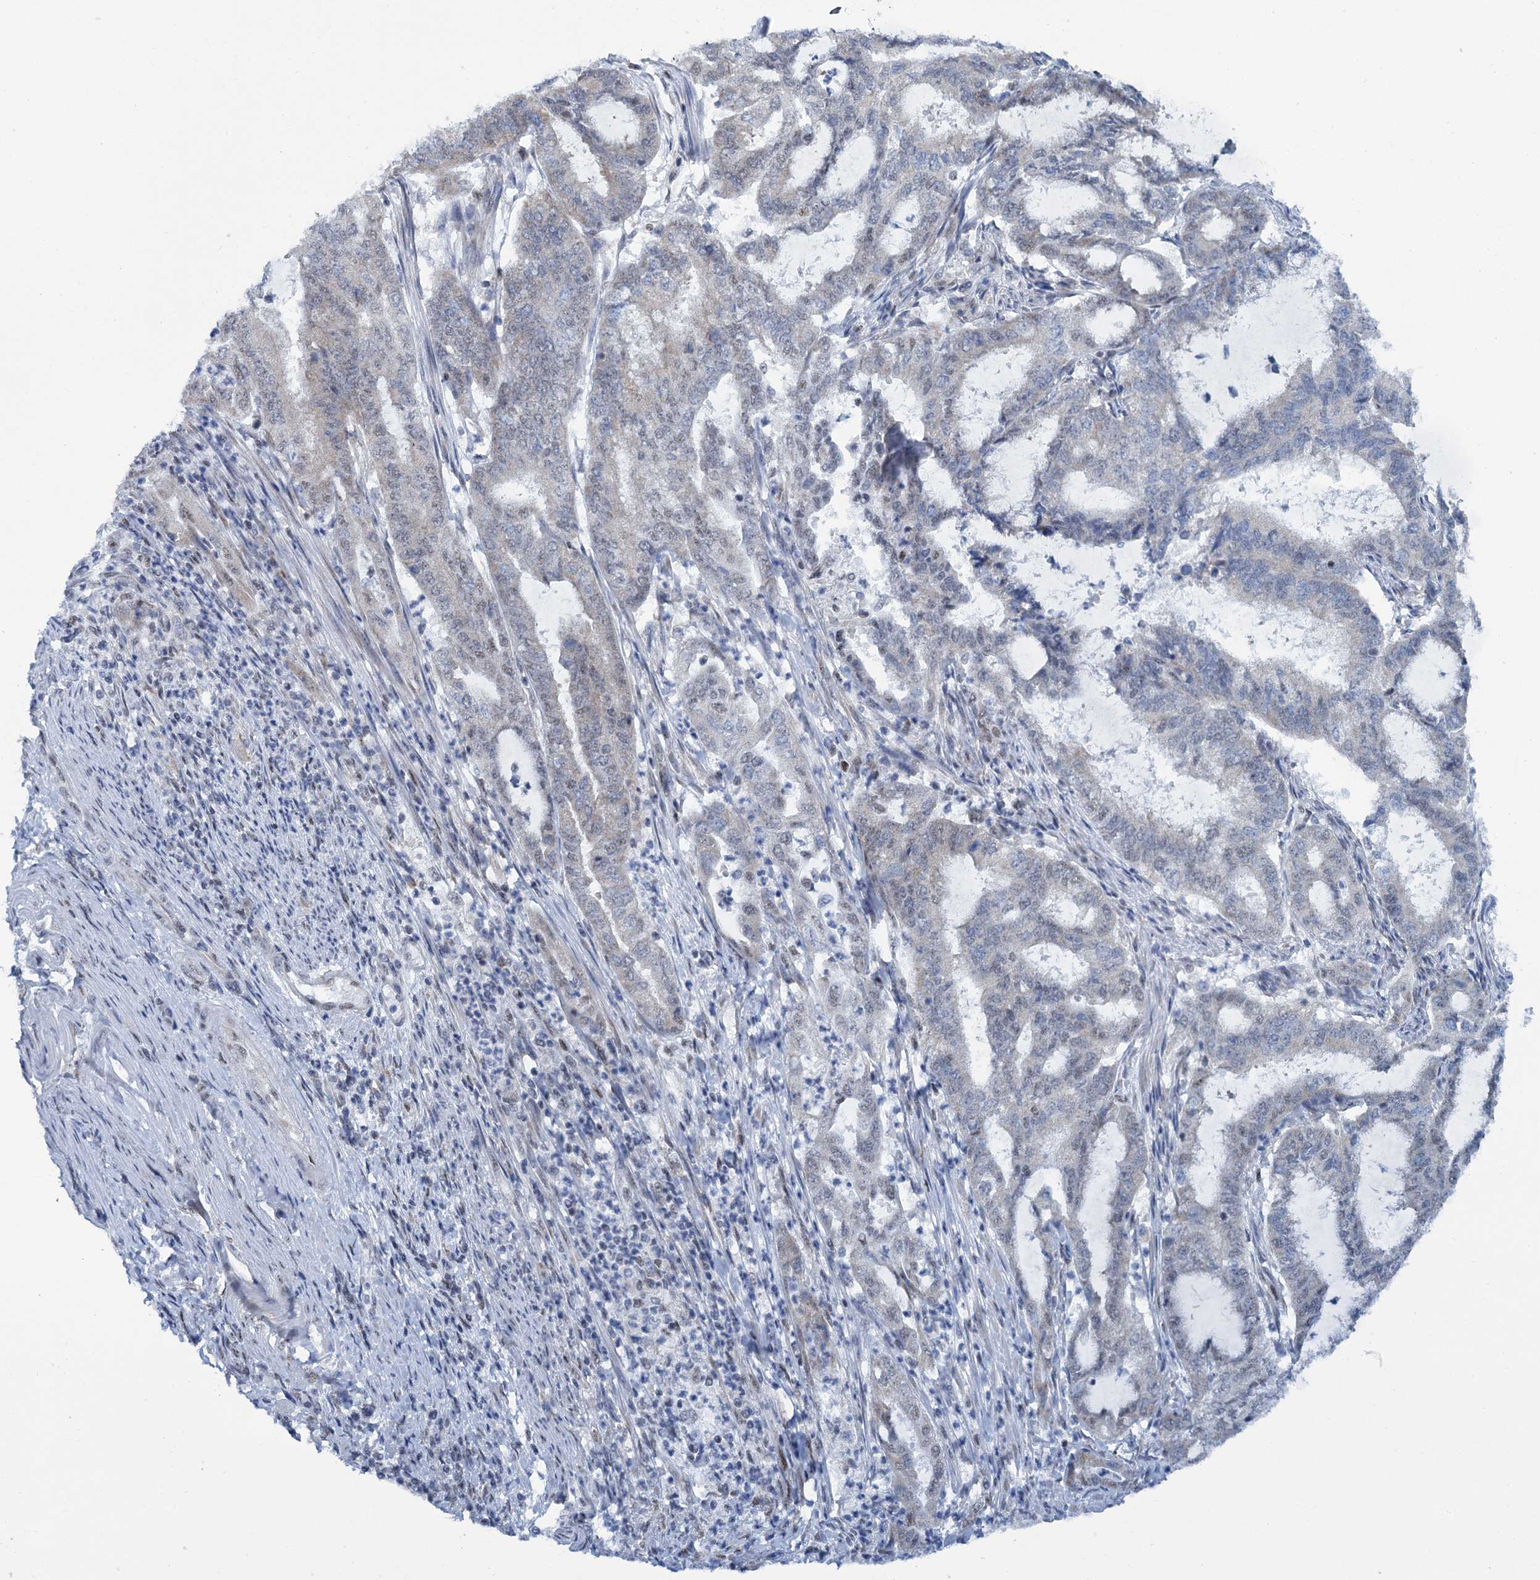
{"staining": {"intensity": "weak", "quantity": "<25%", "location": "nuclear"}, "tissue": "endometrial cancer", "cell_type": "Tumor cells", "image_type": "cancer", "snomed": [{"axis": "morphology", "description": "Adenocarcinoma, NOS"}, {"axis": "topography", "description": "Endometrium"}], "caption": "This is an immunohistochemistry histopathology image of endometrial cancer. There is no expression in tumor cells.", "gene": "SREK1", "patient": {"sex": "female", "age": 51}}